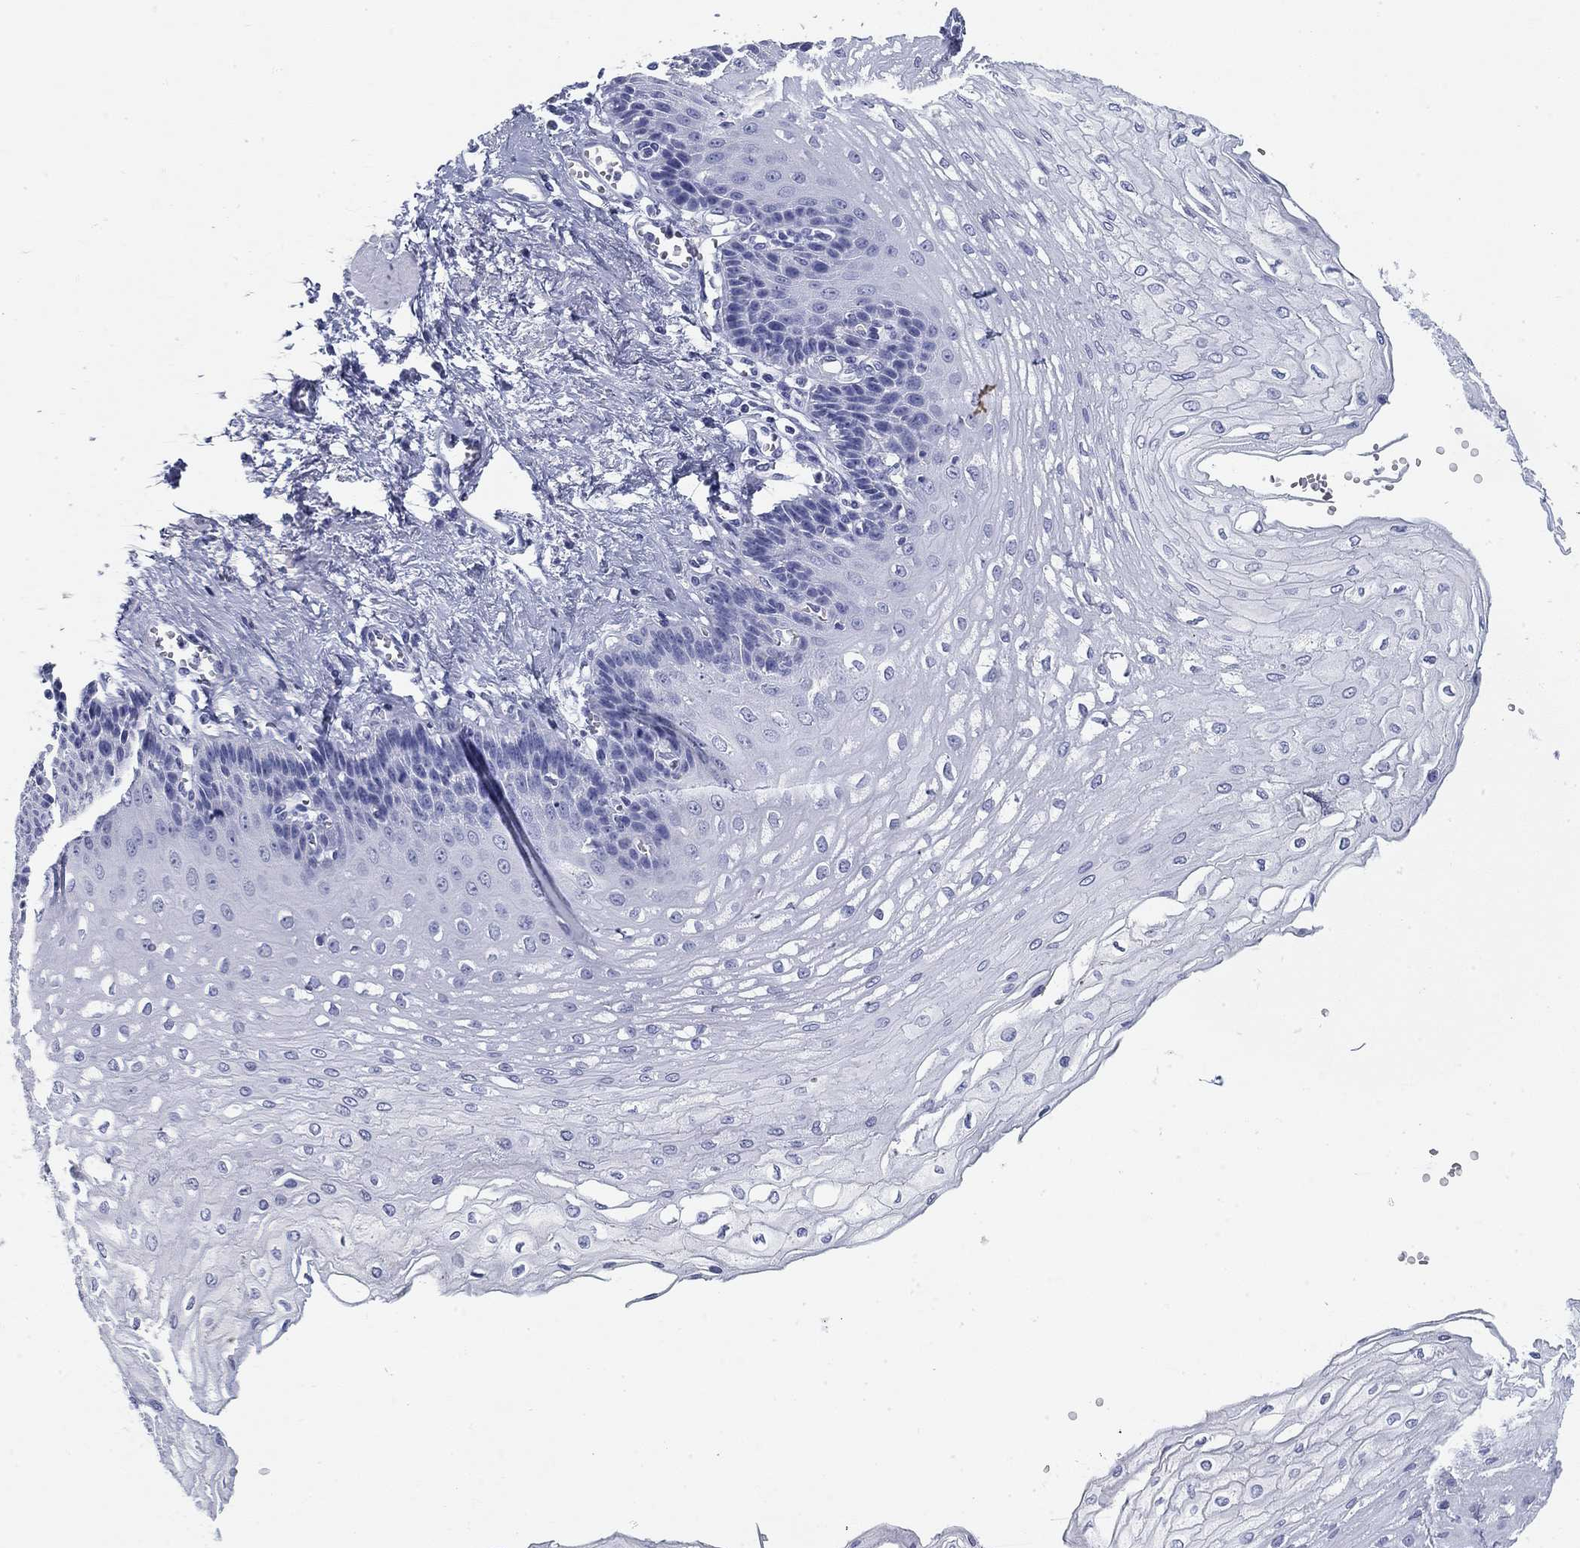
{"staining": {"intensity": "negative", "quantity": "none", "location": "none"}, "tissue": "esophagus", "cell_type": "Squamous epithelial cells", "image_type": "normal", "snomed": [{"axis": "morphology", "description": "Normal tissue, NOS"}, {"axis": "topography", "description": "Esophagus"}], "caption": "Immunohistochemistry of normal human esophagus demonstrates no positivity in squamous epithelial cells. (DAB (3,3'-diaminobenzidine) IHC visualized using brightfield microscopy, high magnification).", "gene": "CD79B", "patient": {"sex": "female", "age": 62}}